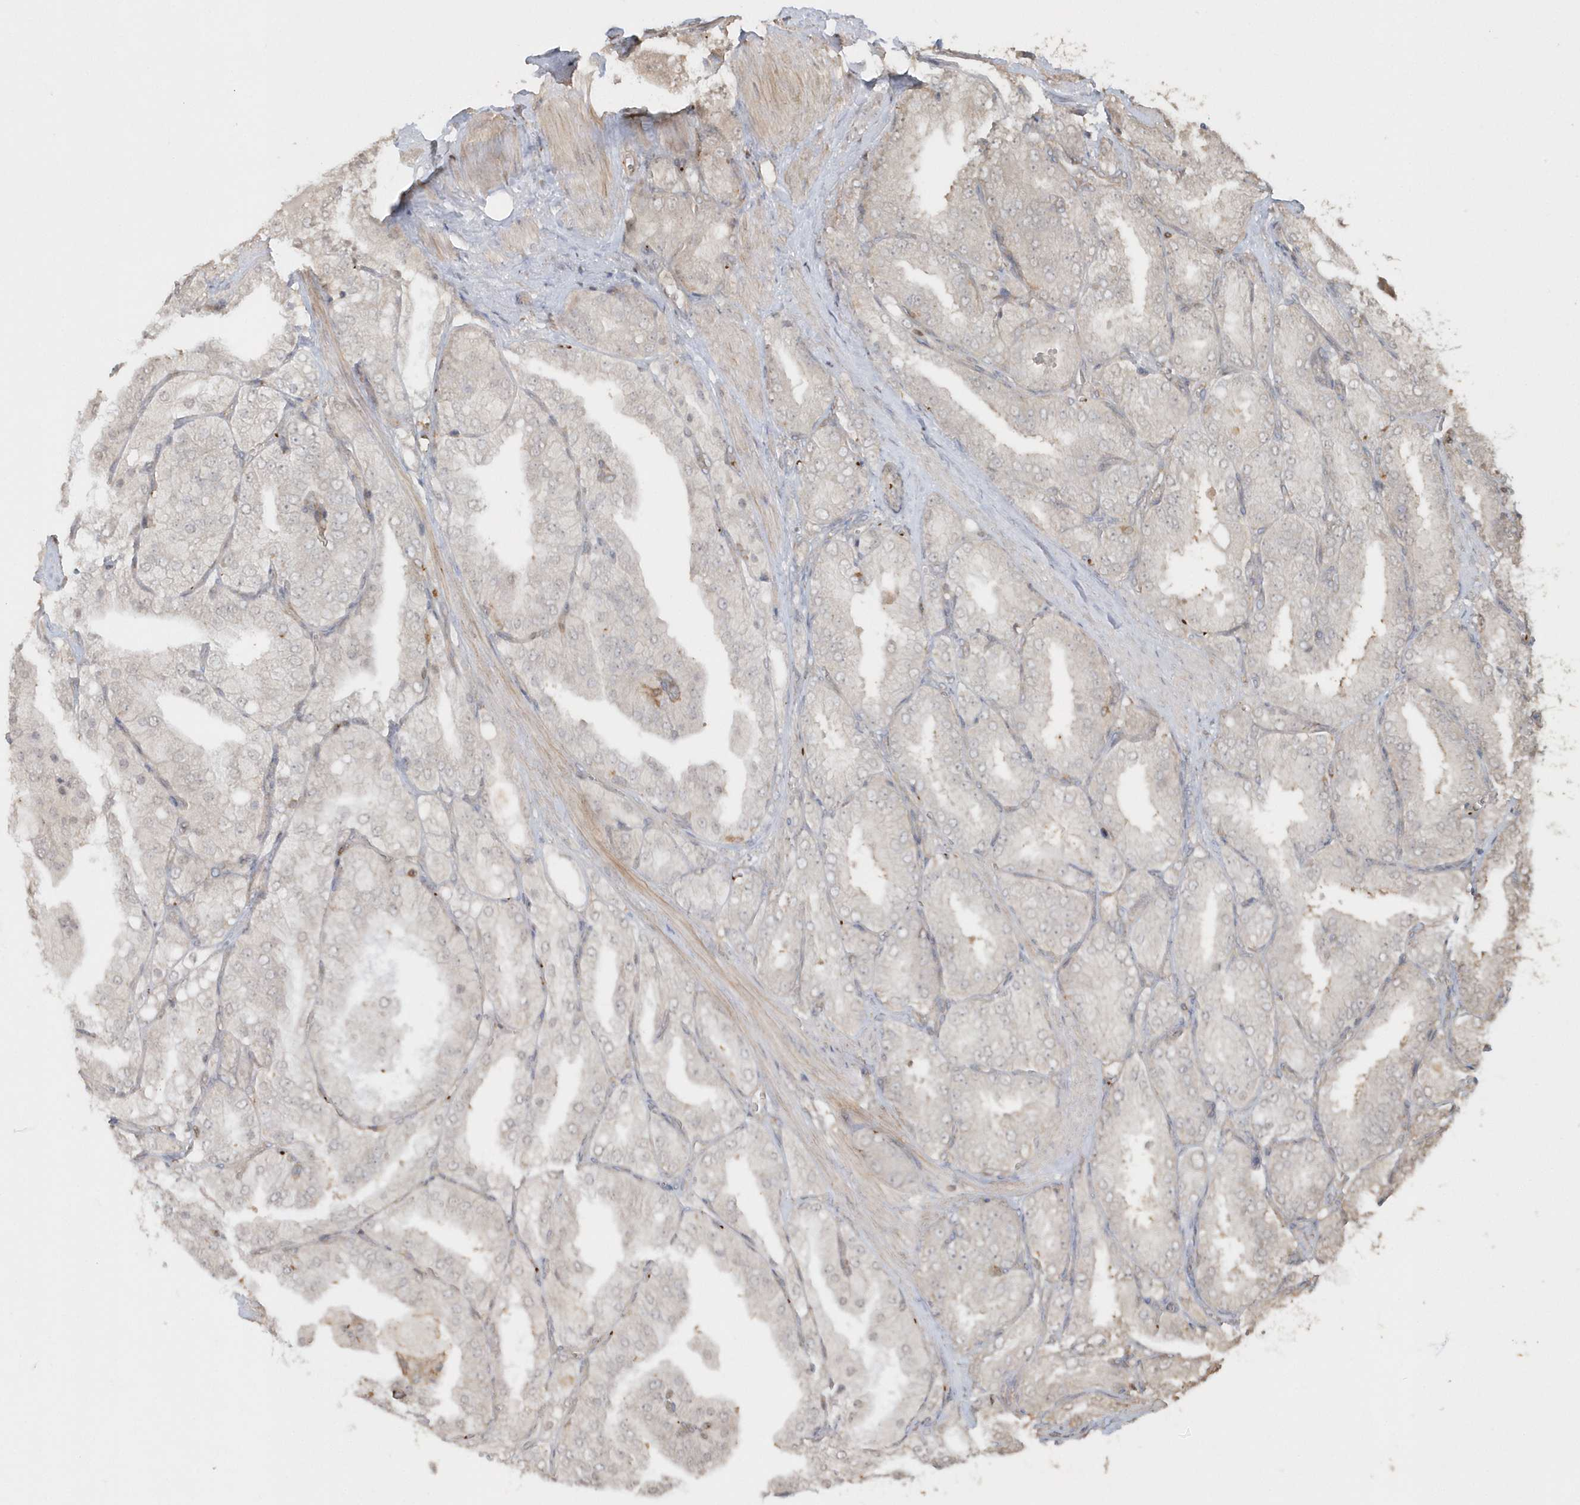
{"staining": {"intensity": "negative", "quantity": "none", "location": "none"}, "tissue": "prostate cancer", "cell_type": "Tumor cells", "image_type": "cancer", "snomed": [{"axis": "morphology", "description": "Adenocarcinoma, High grade"}, {"axis": "topography", "description": "Prostate"}], "caption": "IHC of human prostate cancer shows no staining in tumor cells. Brightfield microscopy of IHC stained with DAB (3,3'-diaminobenzidine) (brown) and hematoxylin (blue), captured at high magnification.", "gene": "BSN", "patient": {"sex": "male", "age": 50}}